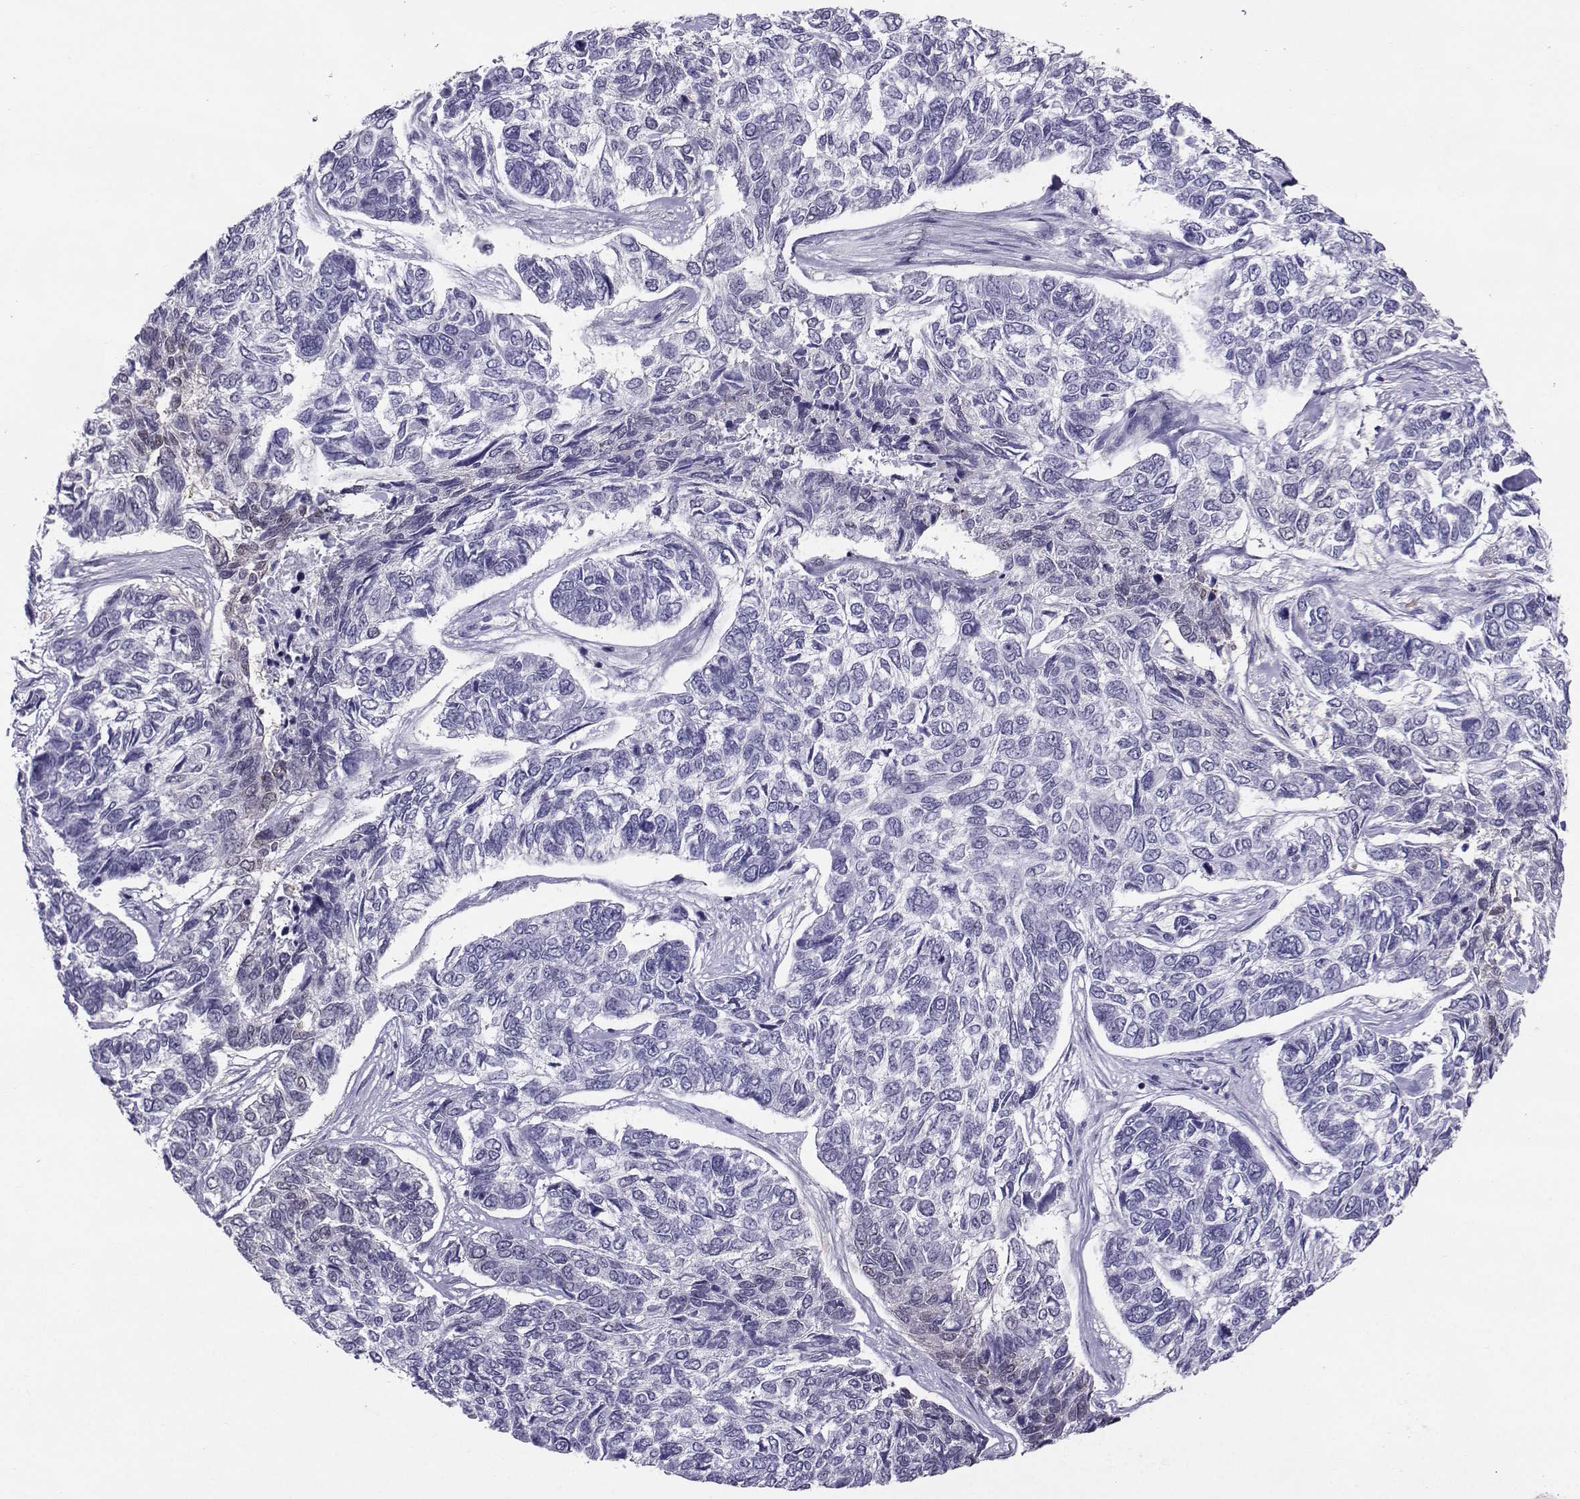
{"staining": {"intensity": "negative", "quantity": "none", "location": "none"}, "tissue": "skin cancer", "cell_type": "Tumor cells", "image_type": "cancer", "snomed": [{"axis": "morphology", "description": "Basal cell carcinoma"}, {"axis": "topography", "description": "Skin"}], "caption": "This is an immunohistochemistry (IHC) micrograph of skin cancer. There is no positivity in tumor cells.", "gene": "PGK1", "patient": {"sex": "female", "age": 65}}